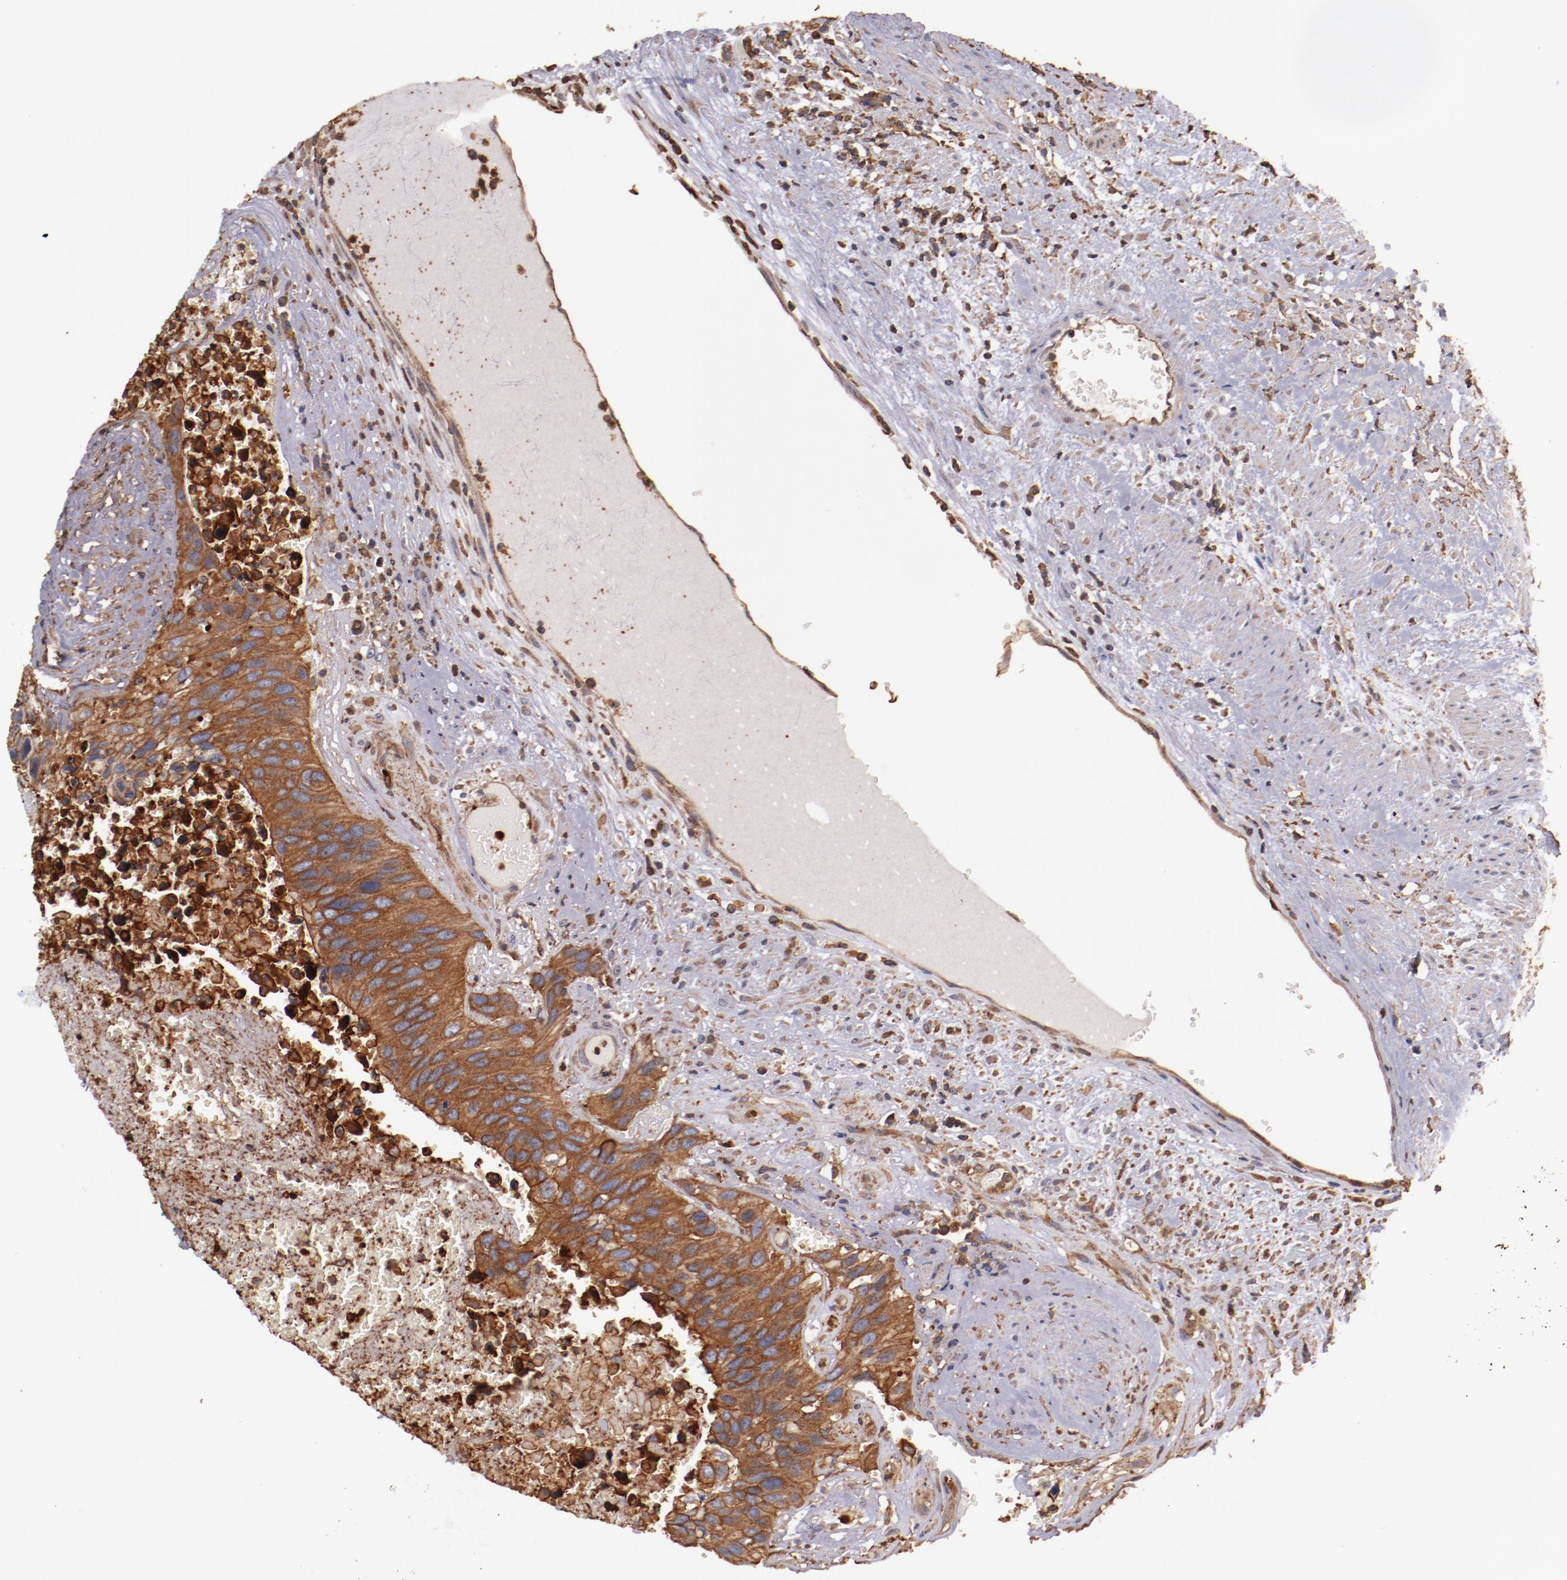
{"staining": {"intensity": "strong", "quantity": ">75%", "location": "cytoplasmic/membranous"}, "tissue": "urothelial cancer", "cell_type": "Tumor cells", "image_type": "cancer", "snomed": [{"axis": "morphology", "description": "Urothelial carcinoma, High grade"}, {"axis": "topography", "description": "Urinary bladder"}], "caption": "This histopathology image shows immunohistochemistry (IHC) staining of human high-grade urothelial carcinoma, with high strong cytoplasmic/membranous expression in approximately >75% of tumor cells.", "gene": "TMOD3", "patient": {"sex": "male", "age": 66}}